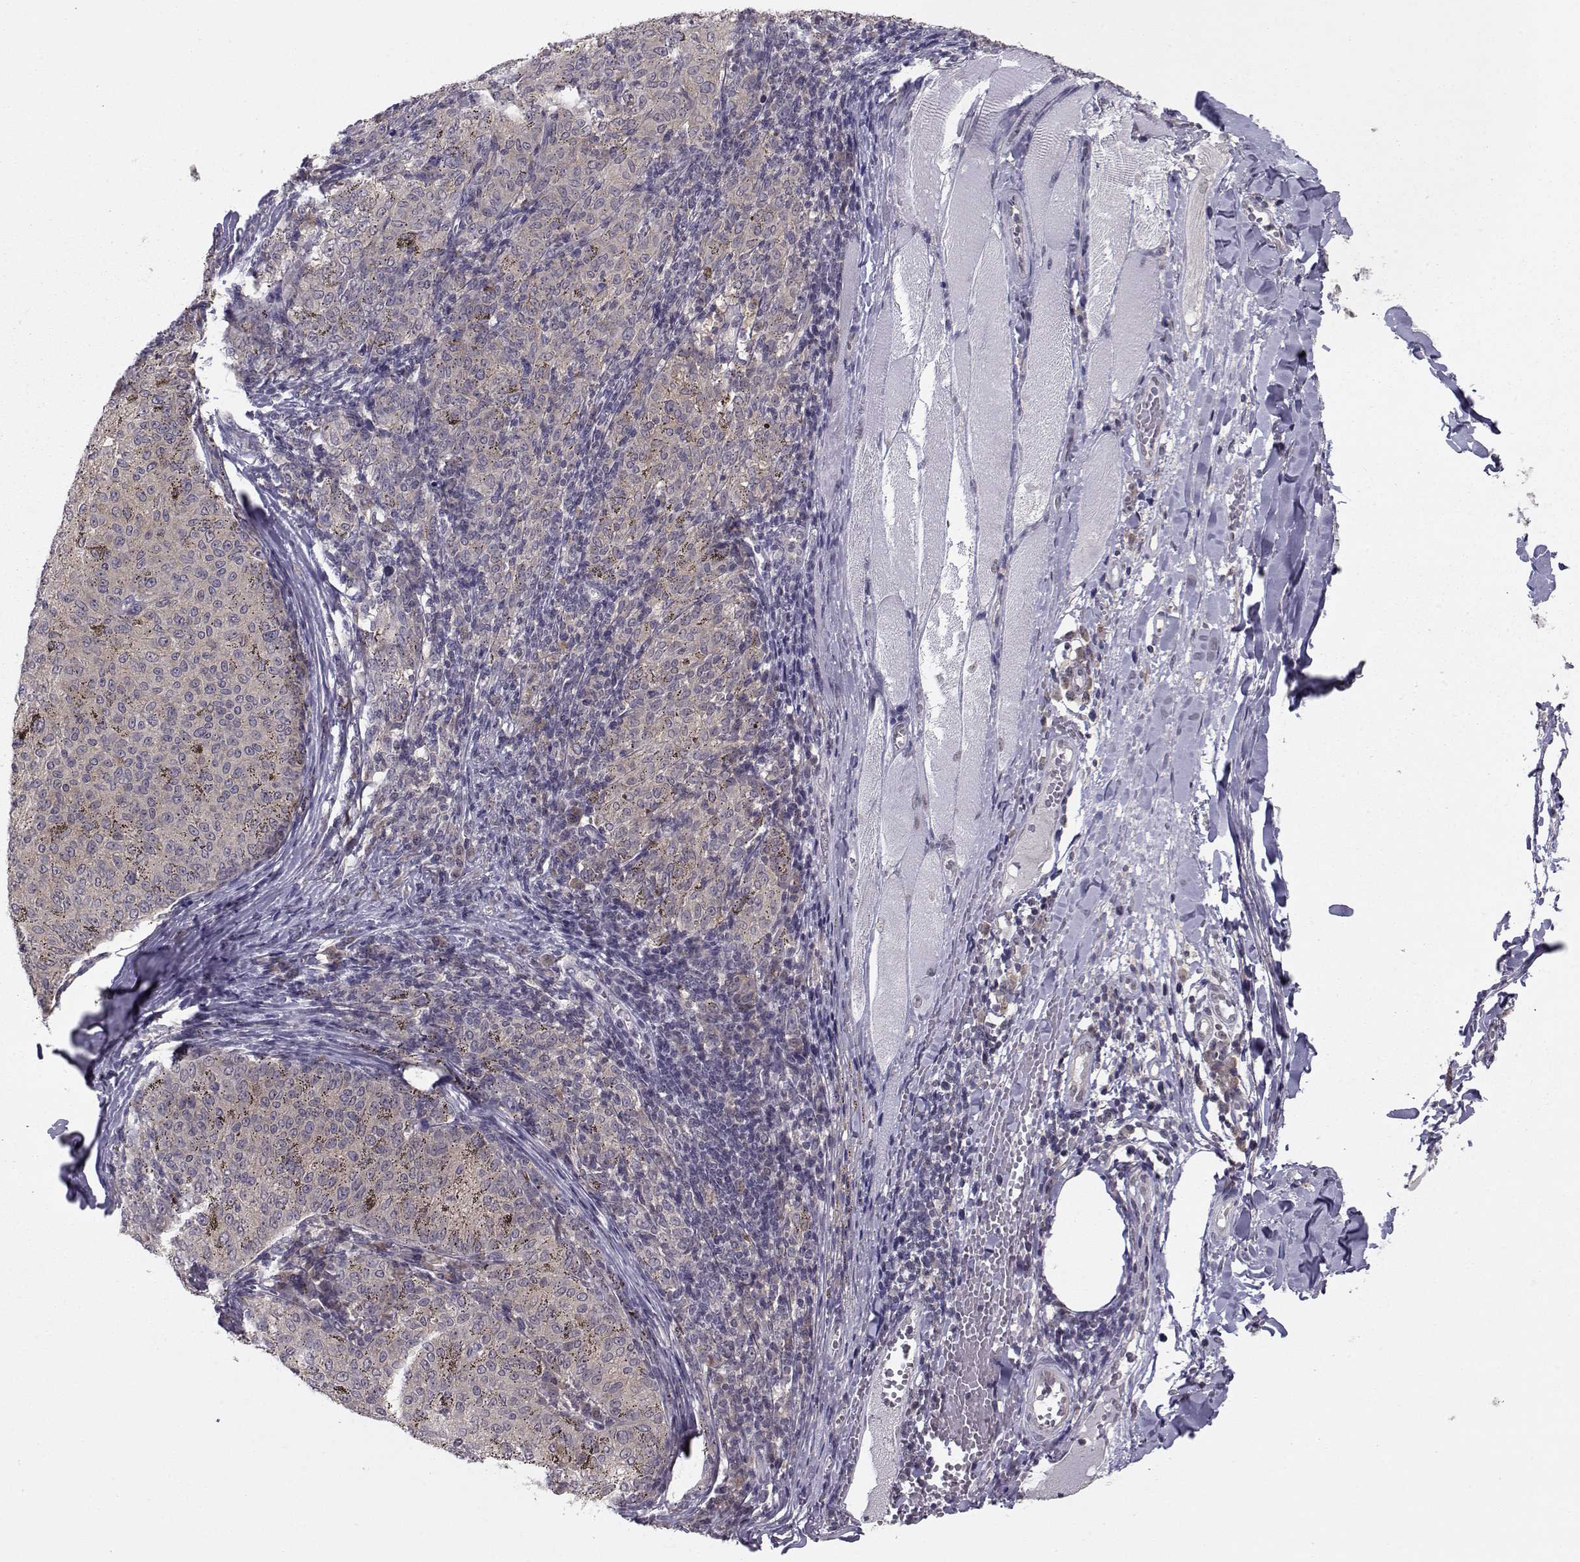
{"staining": {"intensity": "negative", "quantity": "none", "location": "none"}, "tissue": "melanoma", "cell_type": "Tumor cells", "image_type": "cancer", "snomed": [{"axis": "morphology", "description": "Malignant melanoma, NOS"}, {"axis": "topography", "description": "Skin"}], "caption": "Tumor cells show no significant protein staining in melanoma.", "gene": "KIF13B", "patient": {"sex": "female", "age": 72}}